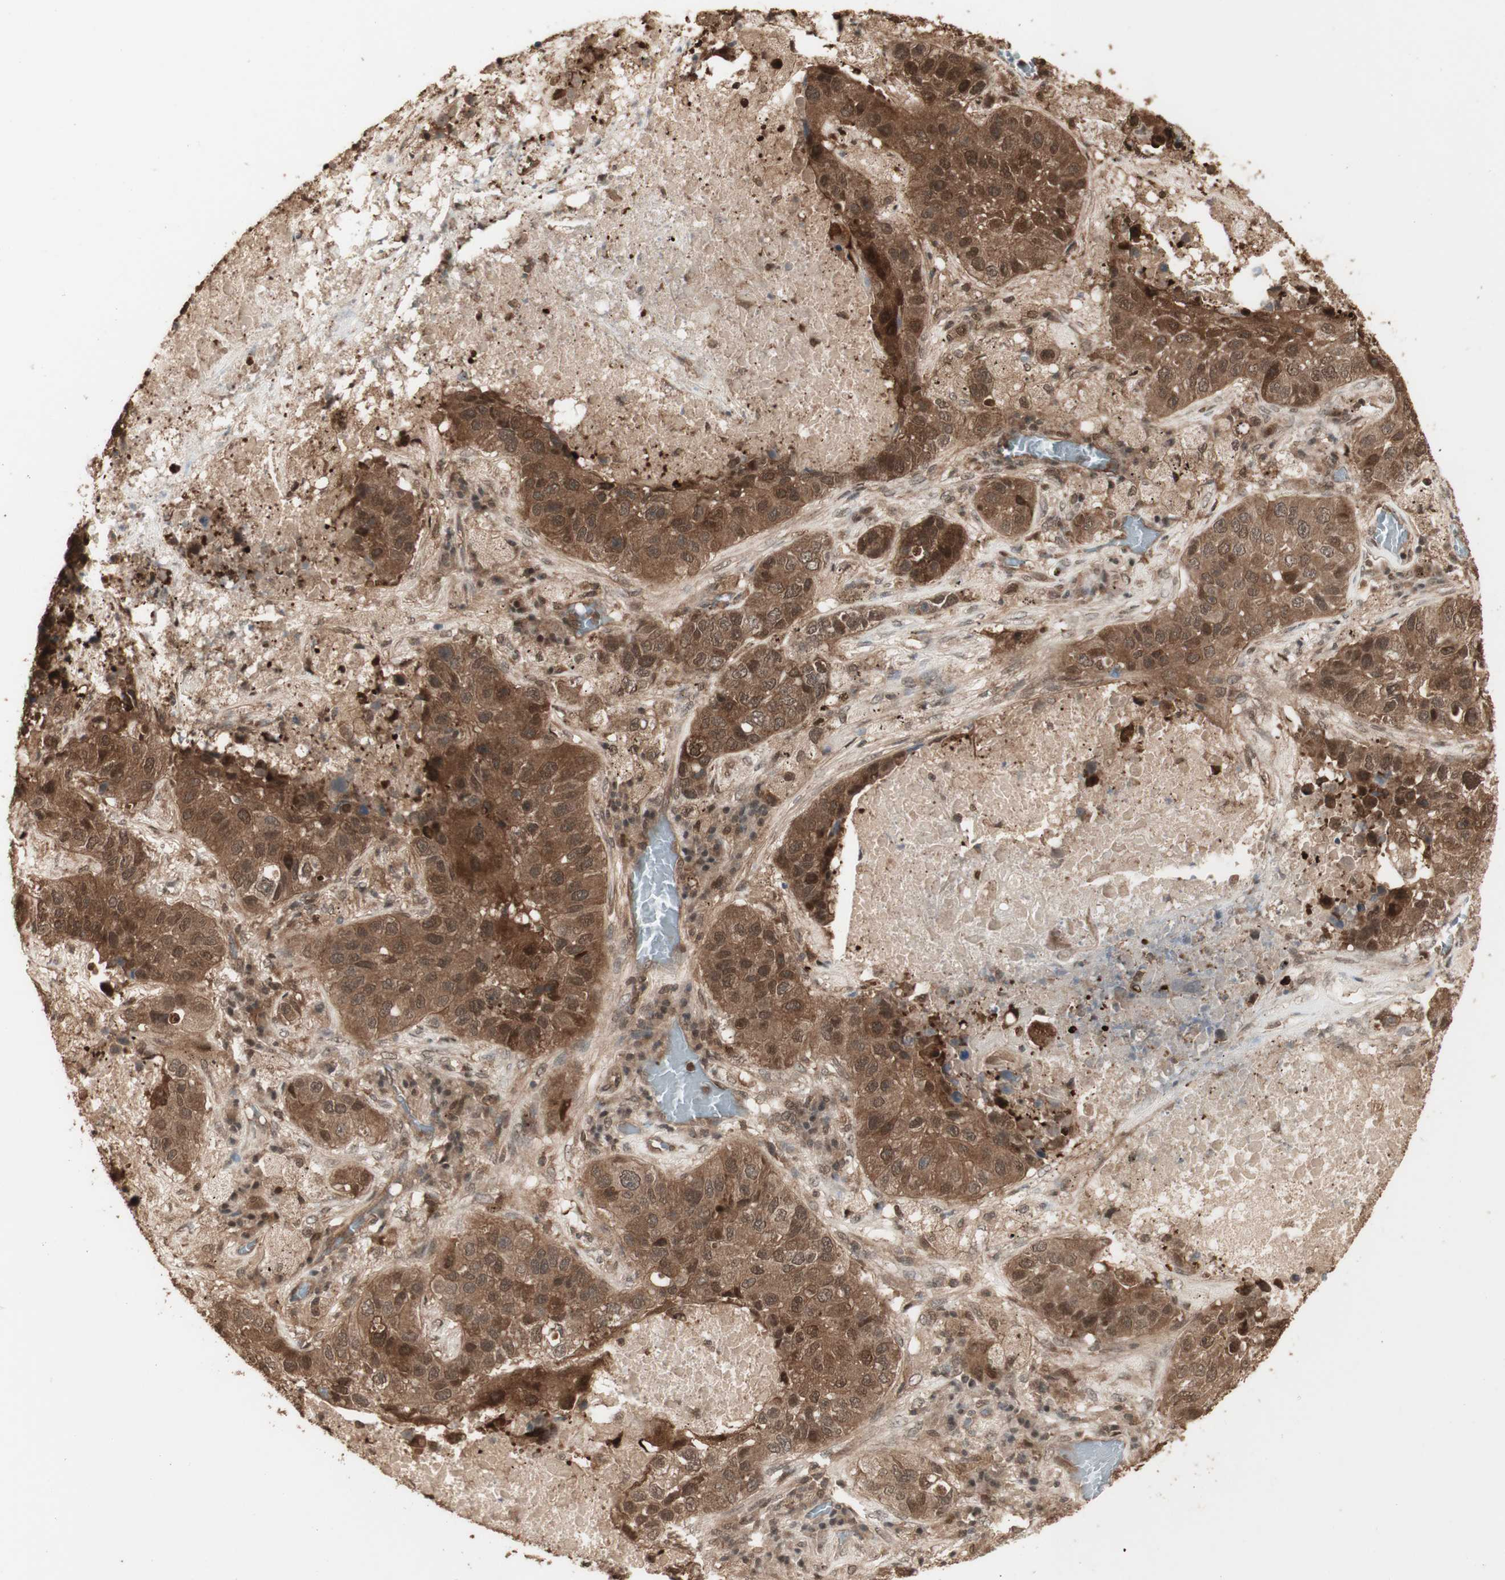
{"staining": {"intensity": "moderate", "quantity": ">75%", "location": "cytoplasmic/membranous,nuclear"}, "tissue": "lung cancer", "cell_type": "Tumor cells", "image_type": "cancer", "snomed": [{"axis": "morphology", "description": "Squamous cell carcinoma, NOS"}, {"axis": "topography", "description": "Lung"}], "caption": "Protein staining of lung cancer (squamous cell carcinoma) tissue reveals moderate cytoplasmic/membranous and nuclear expression in approximately >75% of tumor cells.", "gene": "YWHAB", "patient": {"sex": "male", "age": 57}}